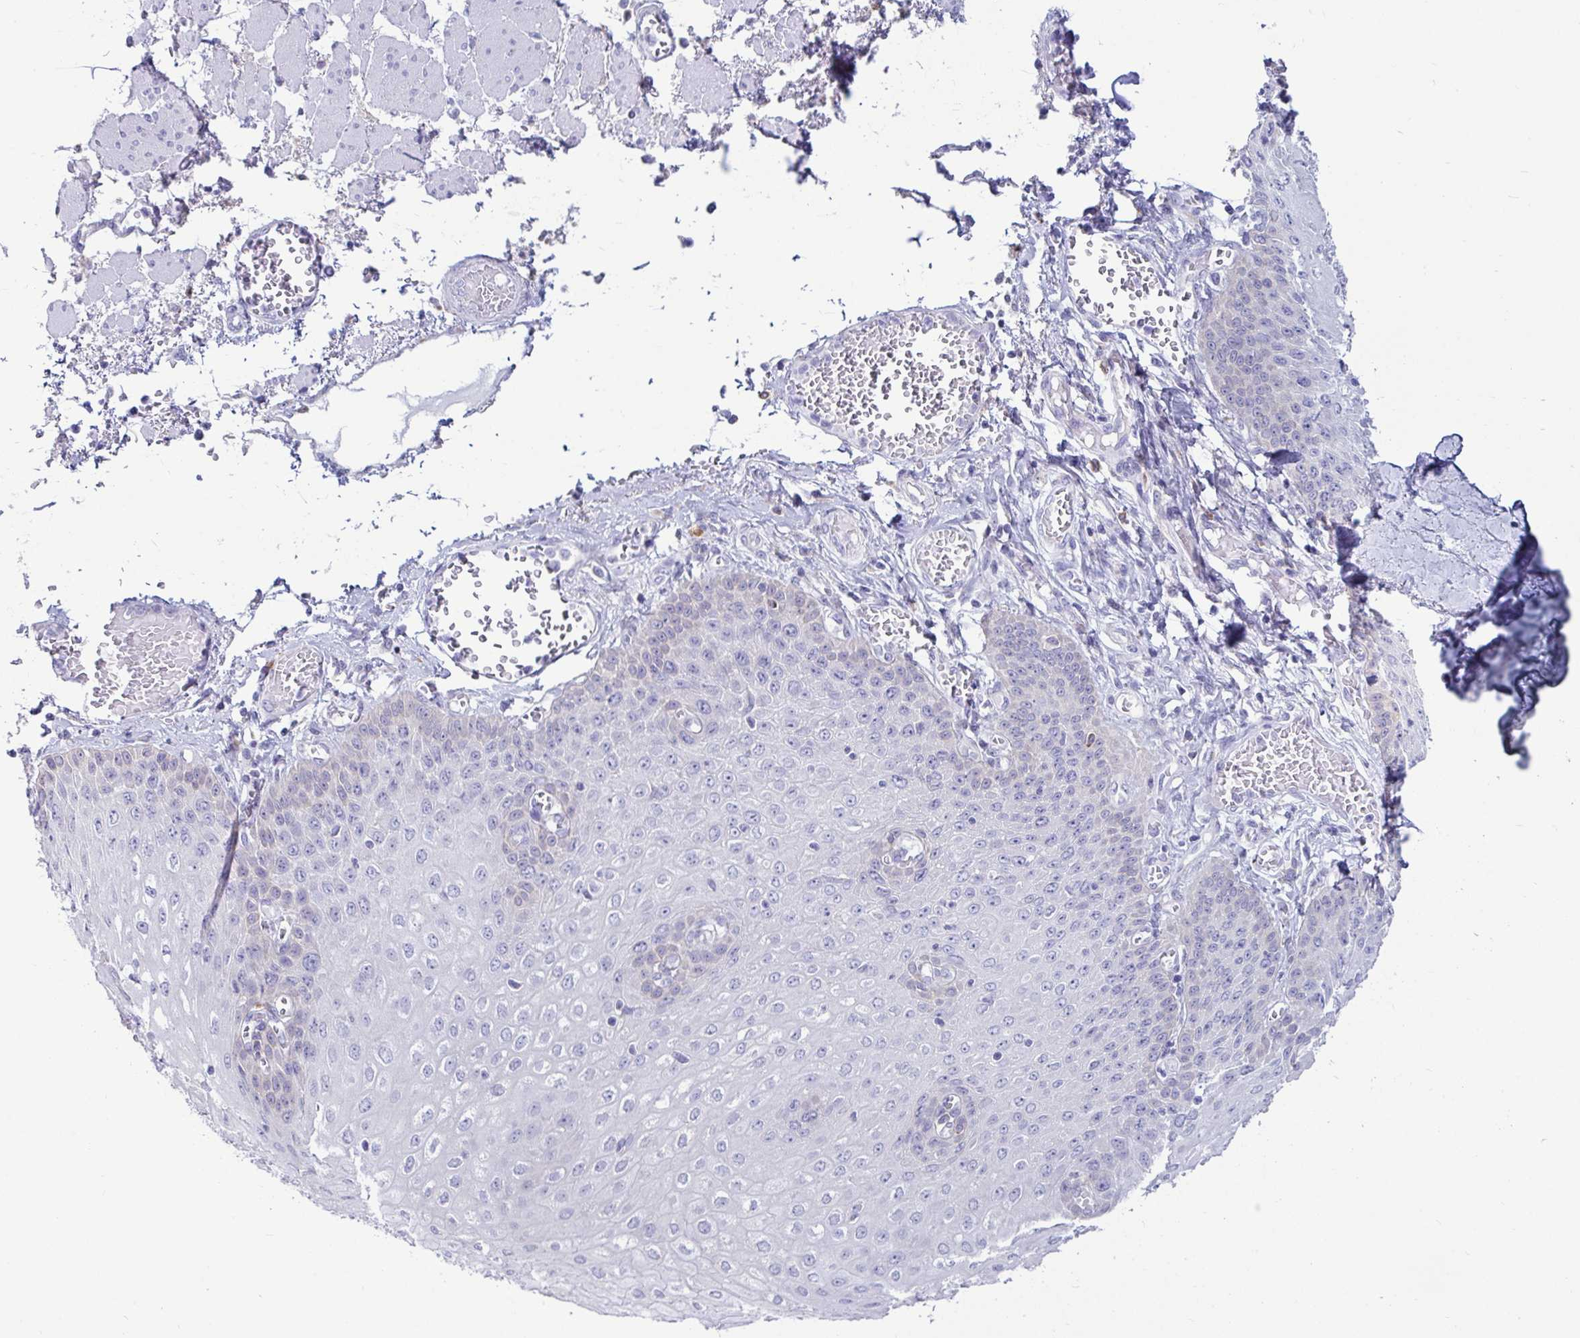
{"staining": {"intensity": "negative", "quantity": "none", "location": "none"}, "tissue": "esophagus", "cell_type": "Squamous epithelial cells", "image_type": "normal", "snomed": [{"axis": "morphology", "description": "Normal tissue, NOS"}, {"axis": "morphology", "description": "Adenocarcinoma, NOS"}, {"axis": "topography", "description": "Esophagus"}], "caption": "The IHC photomicrograph has no significant positivity in squamous epithelial cells of esophagus.", "gene": "TFPI2", "patient": {"sex": "male", "age": 81}}